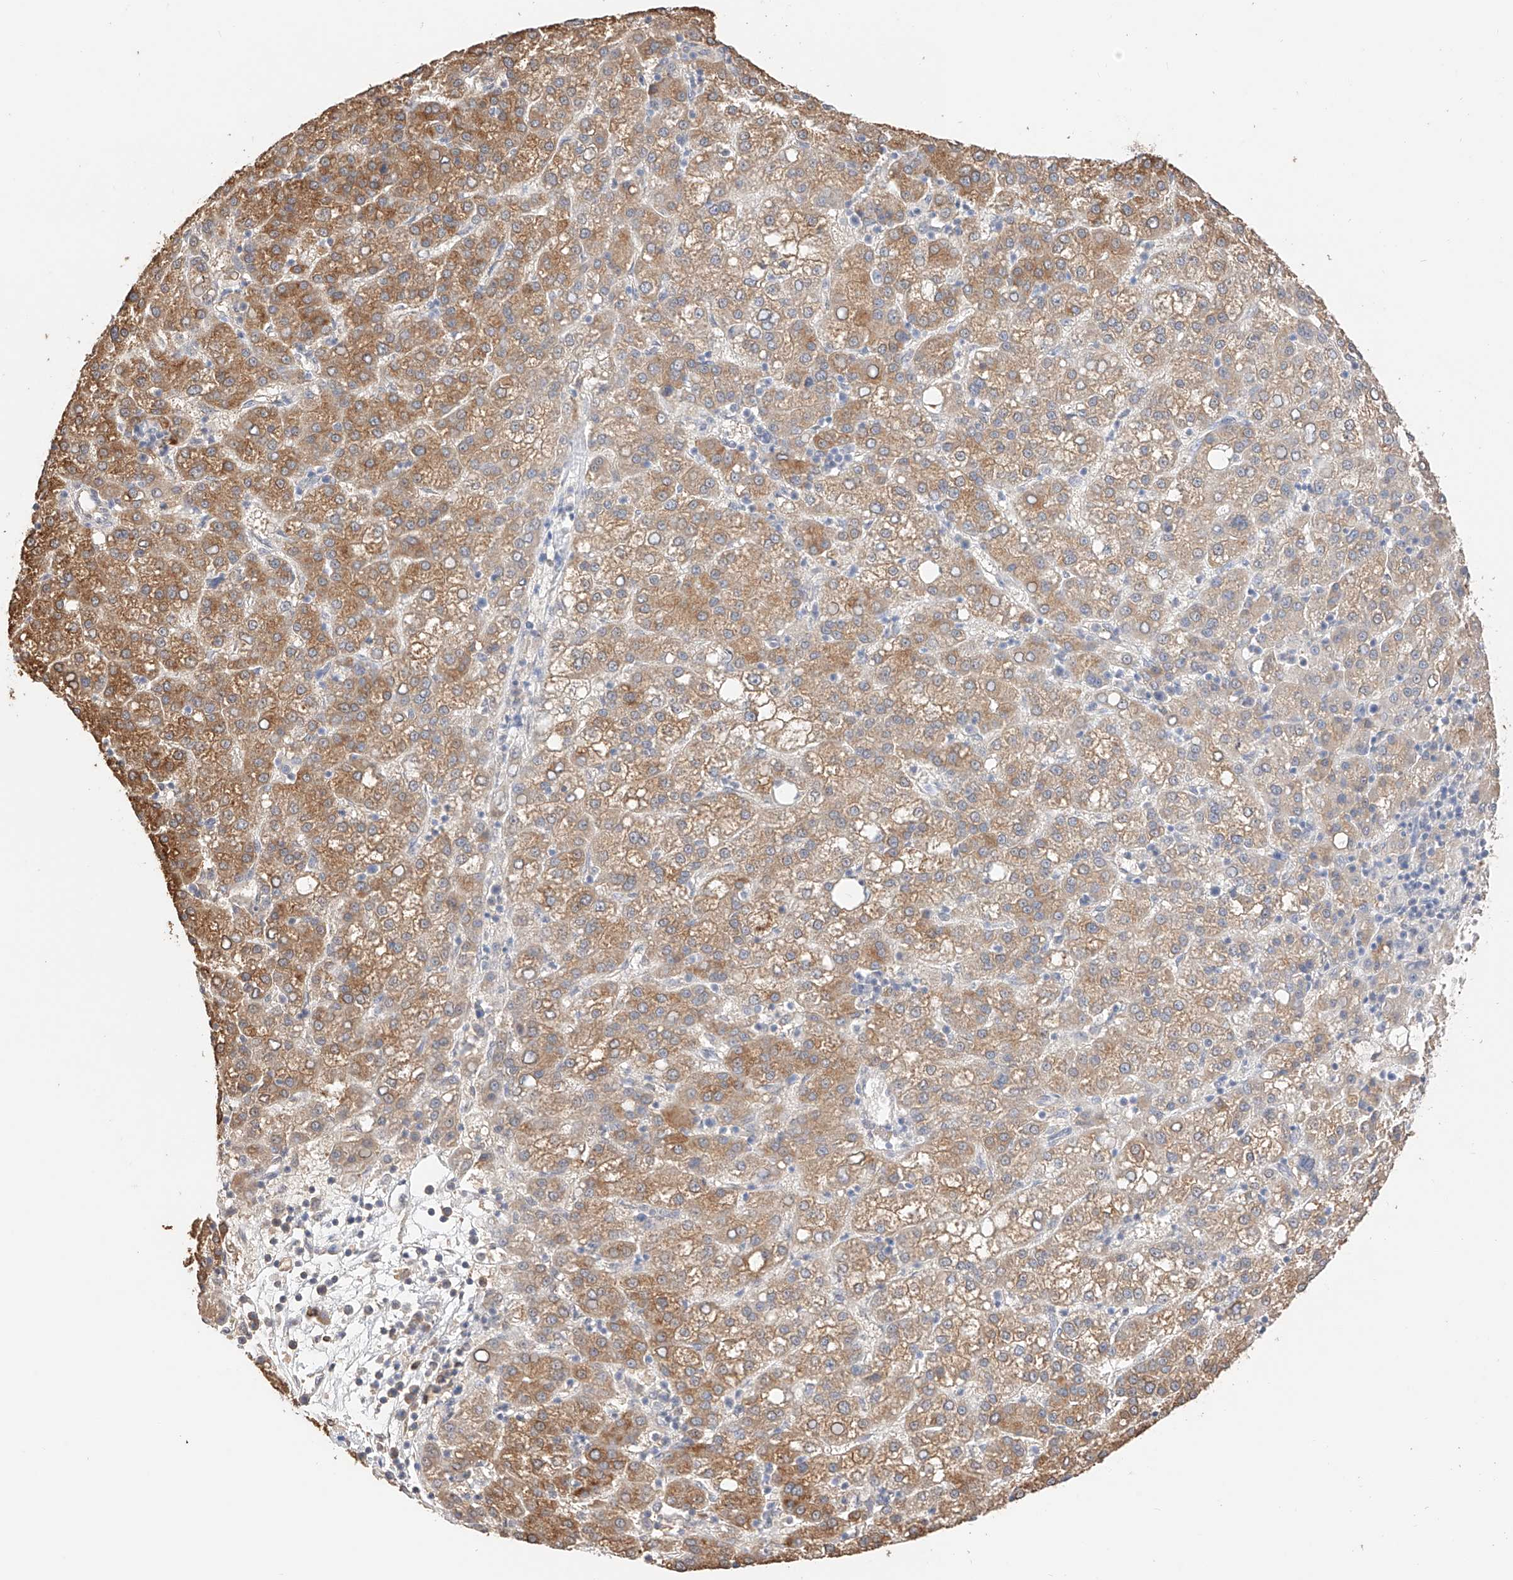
{"staining": {"intensity": "moderate", "quantity": ">75%", "location": "cytoplasmic/membranous"}, "tissue": "liver cancer", "cell_type": "Tumor cells", "image_type": "cancer", "snomed": [{"axis": "morphology", "description": "Carcinoma, Hepatocellular, NOS"}, {"axis": "topography", "description": "Liver"}], "caption": "Liver hepatocellular carcinoma stained with DAB immunohistochemistry (IHC) displays medium levels of moderate cytoplasmic/membranous staining in approximately >75% of tumor cells. (DAB IHC with brightfield microscopy, high magnification).", "gene": "IL22RA2", "patient": {"sex": "female", "age": 58}}